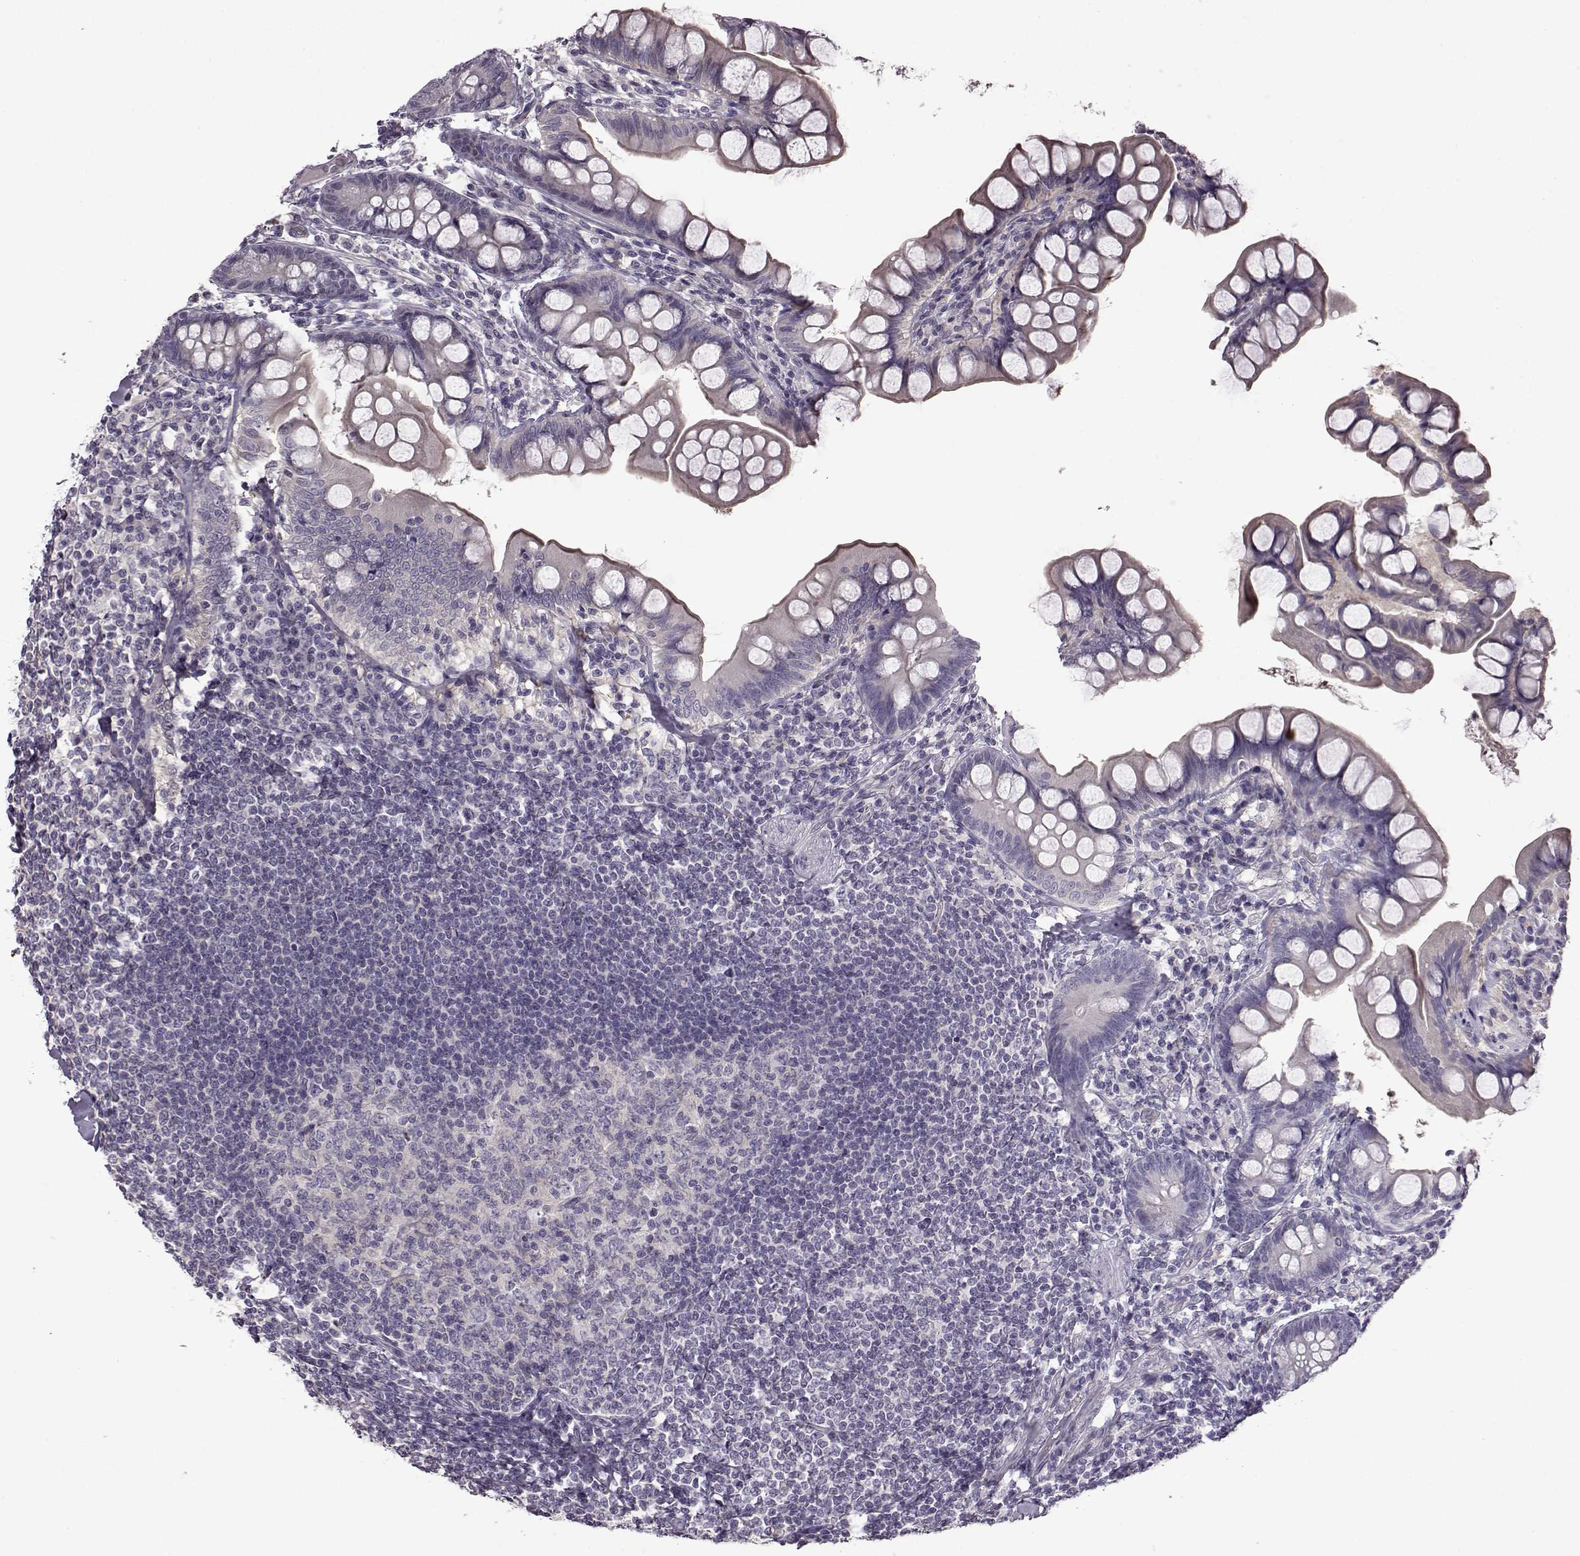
{"staining": {"intensity": "negative", "quantity": "none", "location": "none"}, "tissue": "small intestine", "cell_type": "Glandular cells", "image_type": "normal", "snomed": [{"axis": "morphology", "description": "Normal tissue, NOS"}, {"axis": "topography", "description": "Small intestine"}], "caption": "High power microscopy histopathology image of an immunohistochemistry (IHC) image of benign small intestine, revealing no significant expression in glandular cells.", "gene": "EDDM3B", "patient": {"sex": "male", "age": 70}}